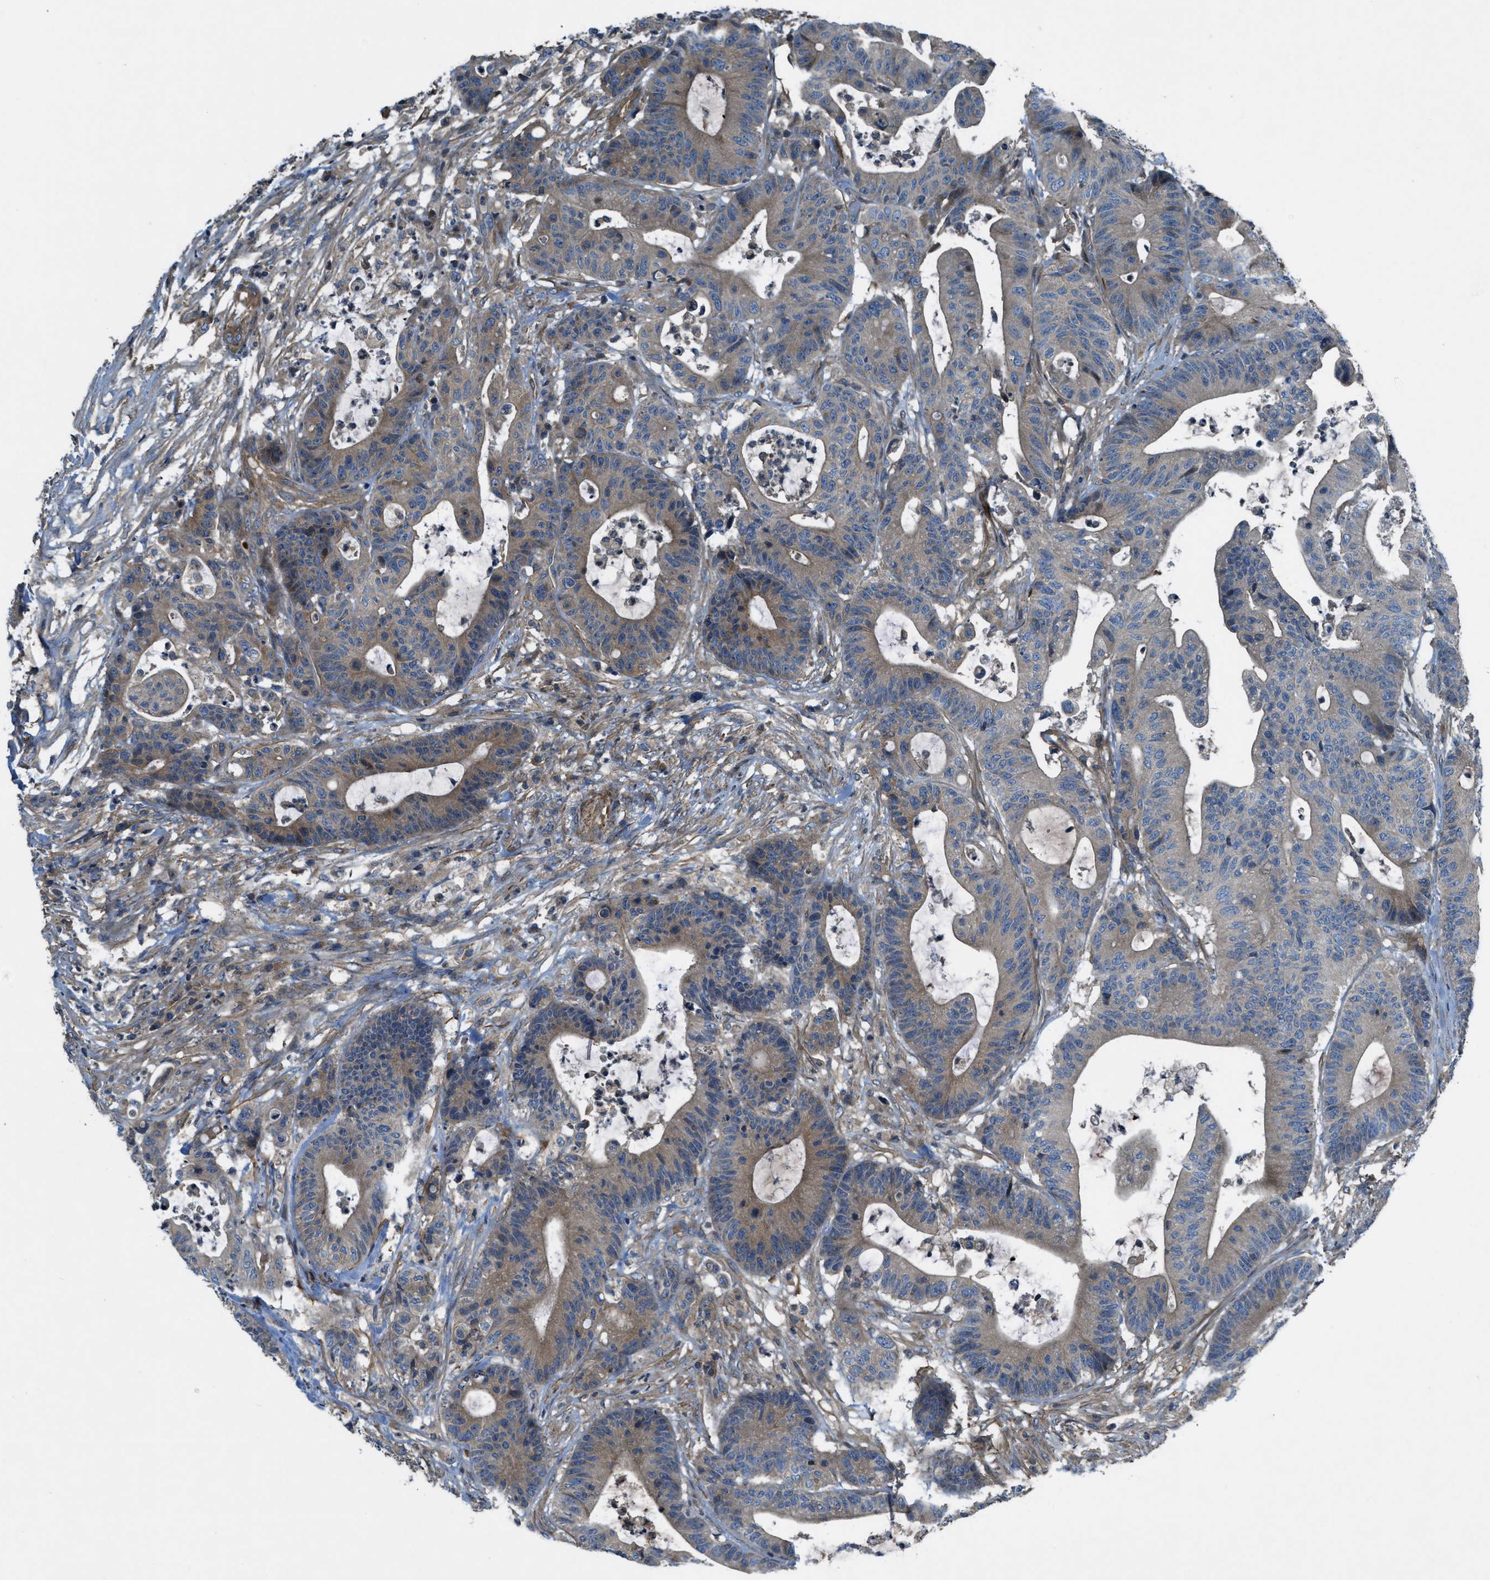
{"staining": {"intensity": "moderate", "quantity": ">75%", "location": "cytoplasmic/membranous"}, "tissue": "colorectal cancer", "cell_type": "Tumor cells", "image_type": "cancer", "snomed": [{"axis": "morphology", "description": "Adenocarcinoma, NOS"}, {"axis": "topography", "description": "Colon"}], "caption": "Human colorectal cancer stained for a protein (brown) reveals moderate cytoplasmic/membranous positive positivity in approximately >75% of tumor cells.", "gene": "VEZT", "patient": {"sex": "female", "age": 84}}